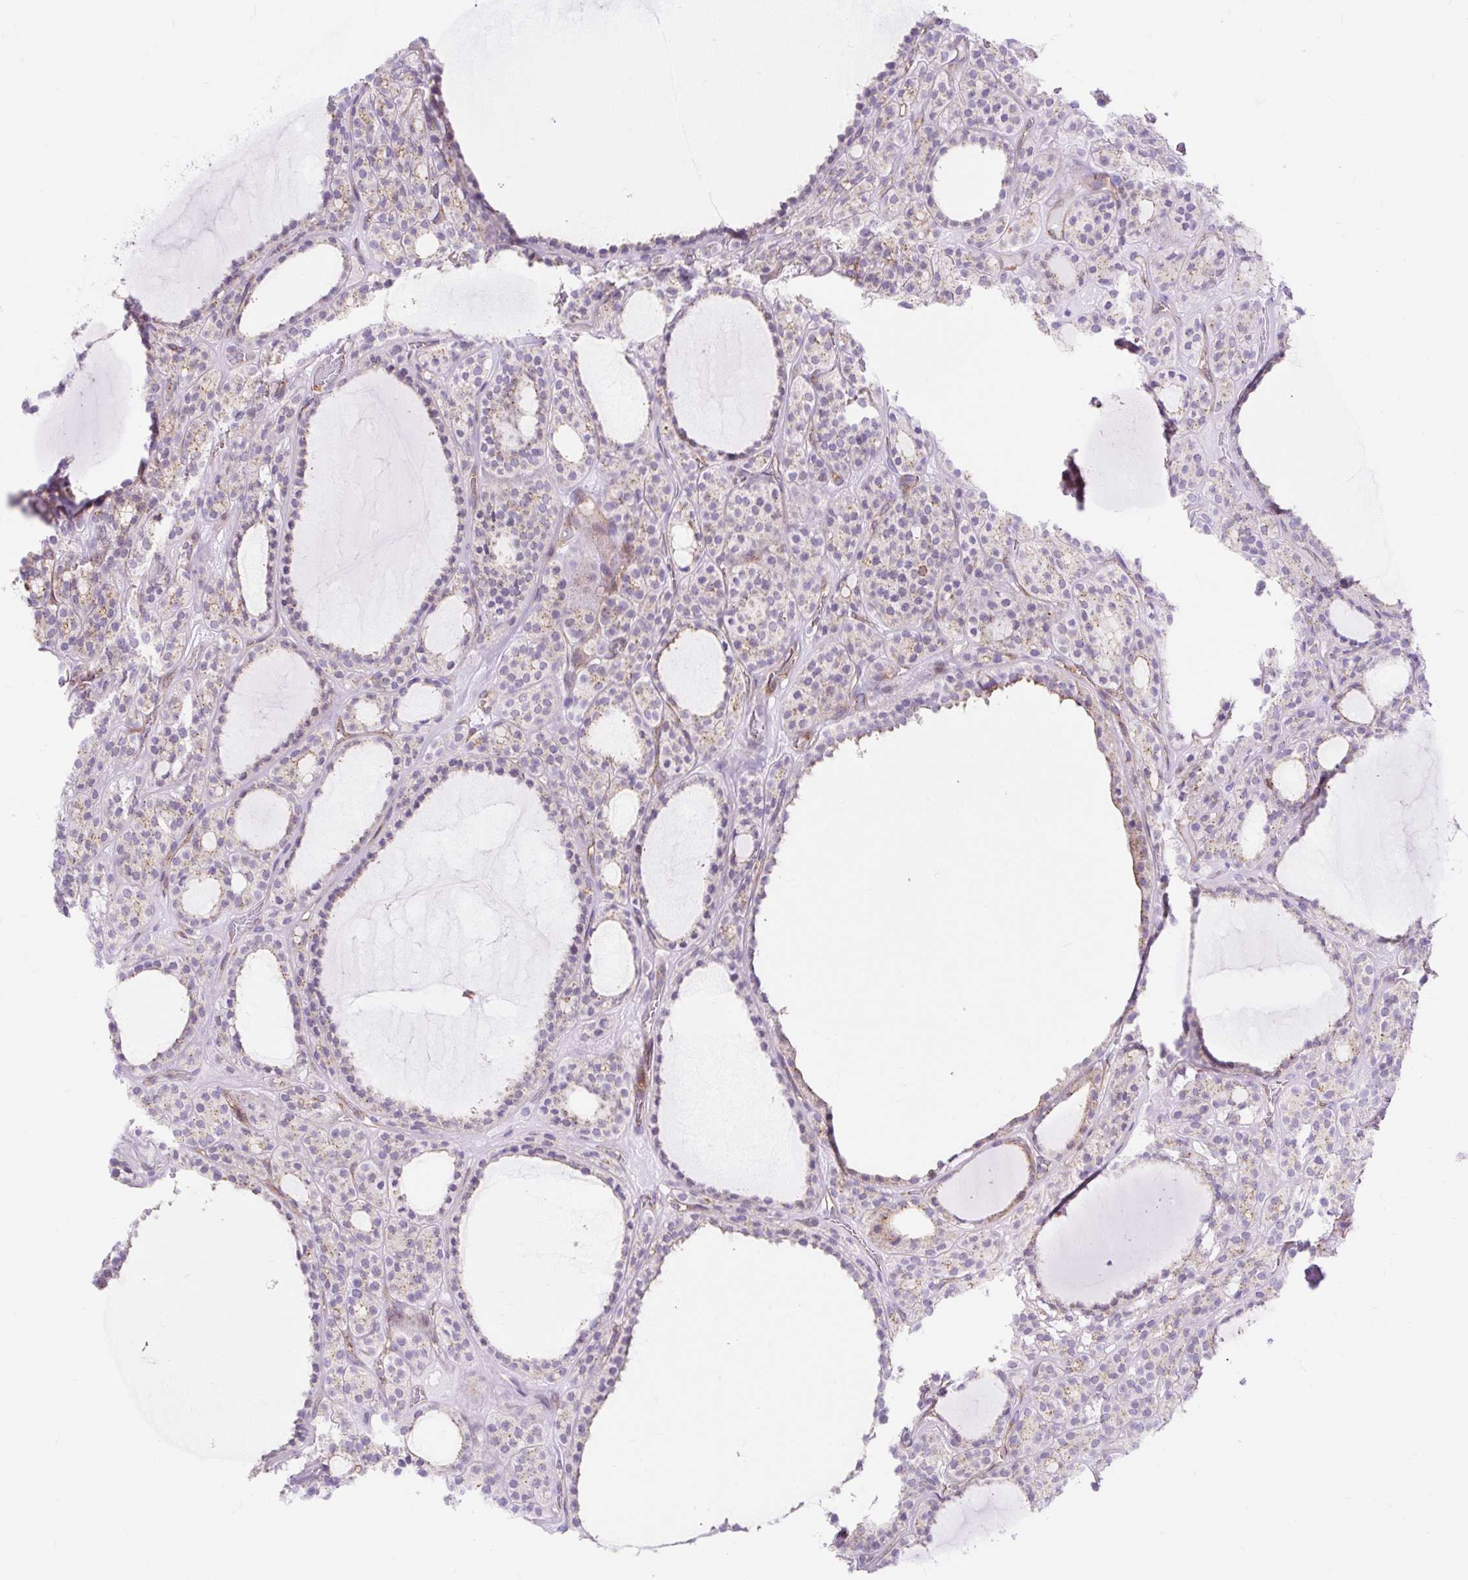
{"staining": {"intensity": "weak", "quantity": "<25%", "location": "cytoplasmic/membranous"}, "tissue": "thyroid cancer", "cell_type": "Tumor cells", "image_type": "cancer", "snomed": [{"axis": "morphology", "description": "Follicular adenoma carcinoma, NOS"}, {"axis": "topography", "description": "Thyroid gland"}], "caption": "High magnification brightfield microscopy of thyroid follicular adenoma carcinoma stained with DAB (brown) and counterstained with hematoxylin (blue): tumor cells show no significant staining. The staining was performed using DAB (3,3'-diaminobenzidine) to visualize the protein expression in brown, while the nuclei were stained in blue with hematoxylin (Magnification: 20x).", "gene": "HIP1R", "patient": {"sex": "female", "age": 63}}